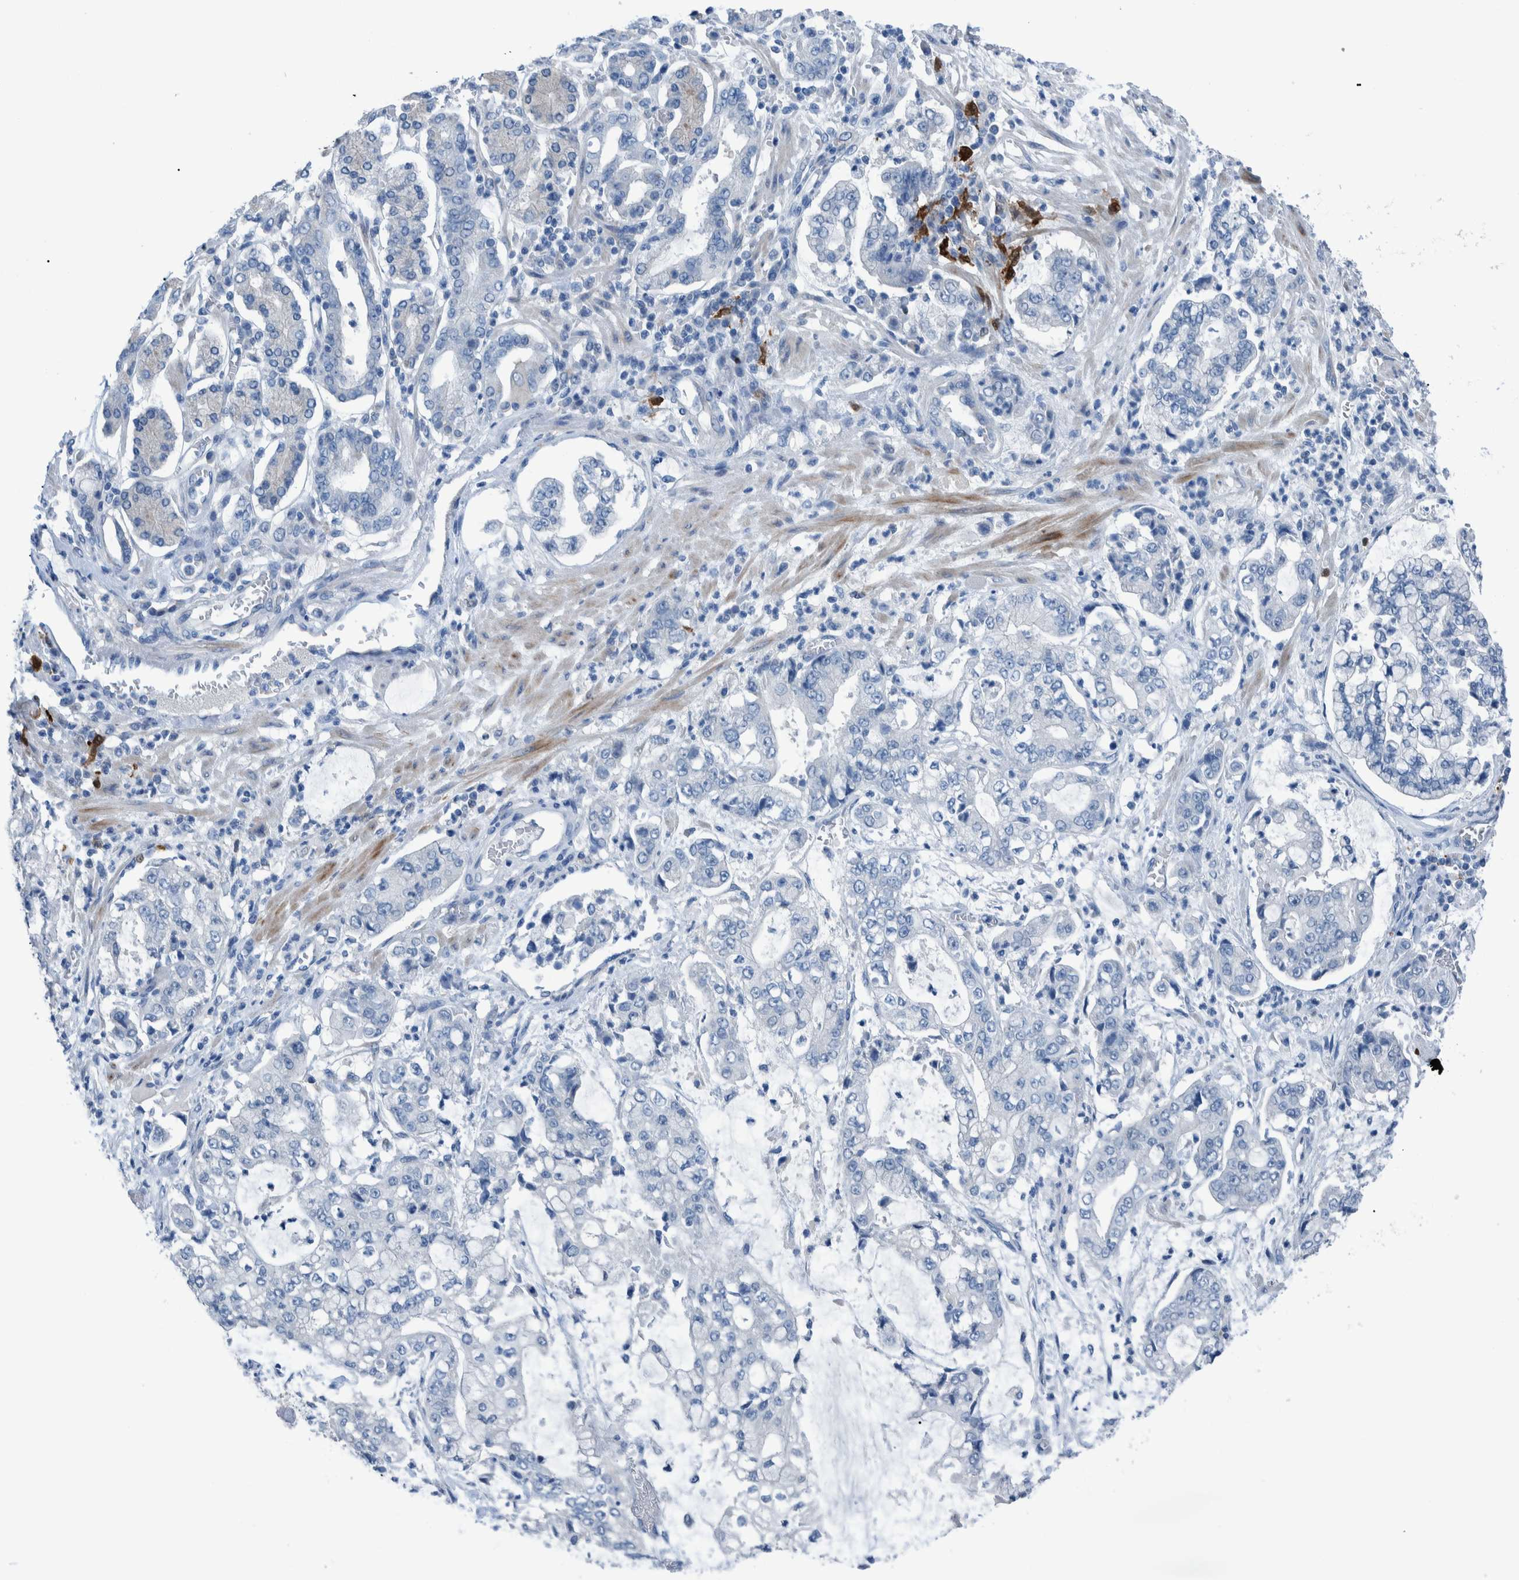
{"staining": {"intensity": "negative", "quantity": "none", "location": "none"}, "tissue": "stomach cancer", "cell_type": "Tumor cells", "image_type": "cancer", "snomed": [{"axis": "morphology", "description": "Adenocarcinoma, NOS"}, {"axis": "topography", "description": "Stomach"}], "caption": "High power microscopy micrograph of an immunohistochemistry photomicrograph of stomach adenocarcinoma, revealing no significant expression in tumor cells.", "gene": "IDO1", "patient": {"sex": "male", "age": 76}}